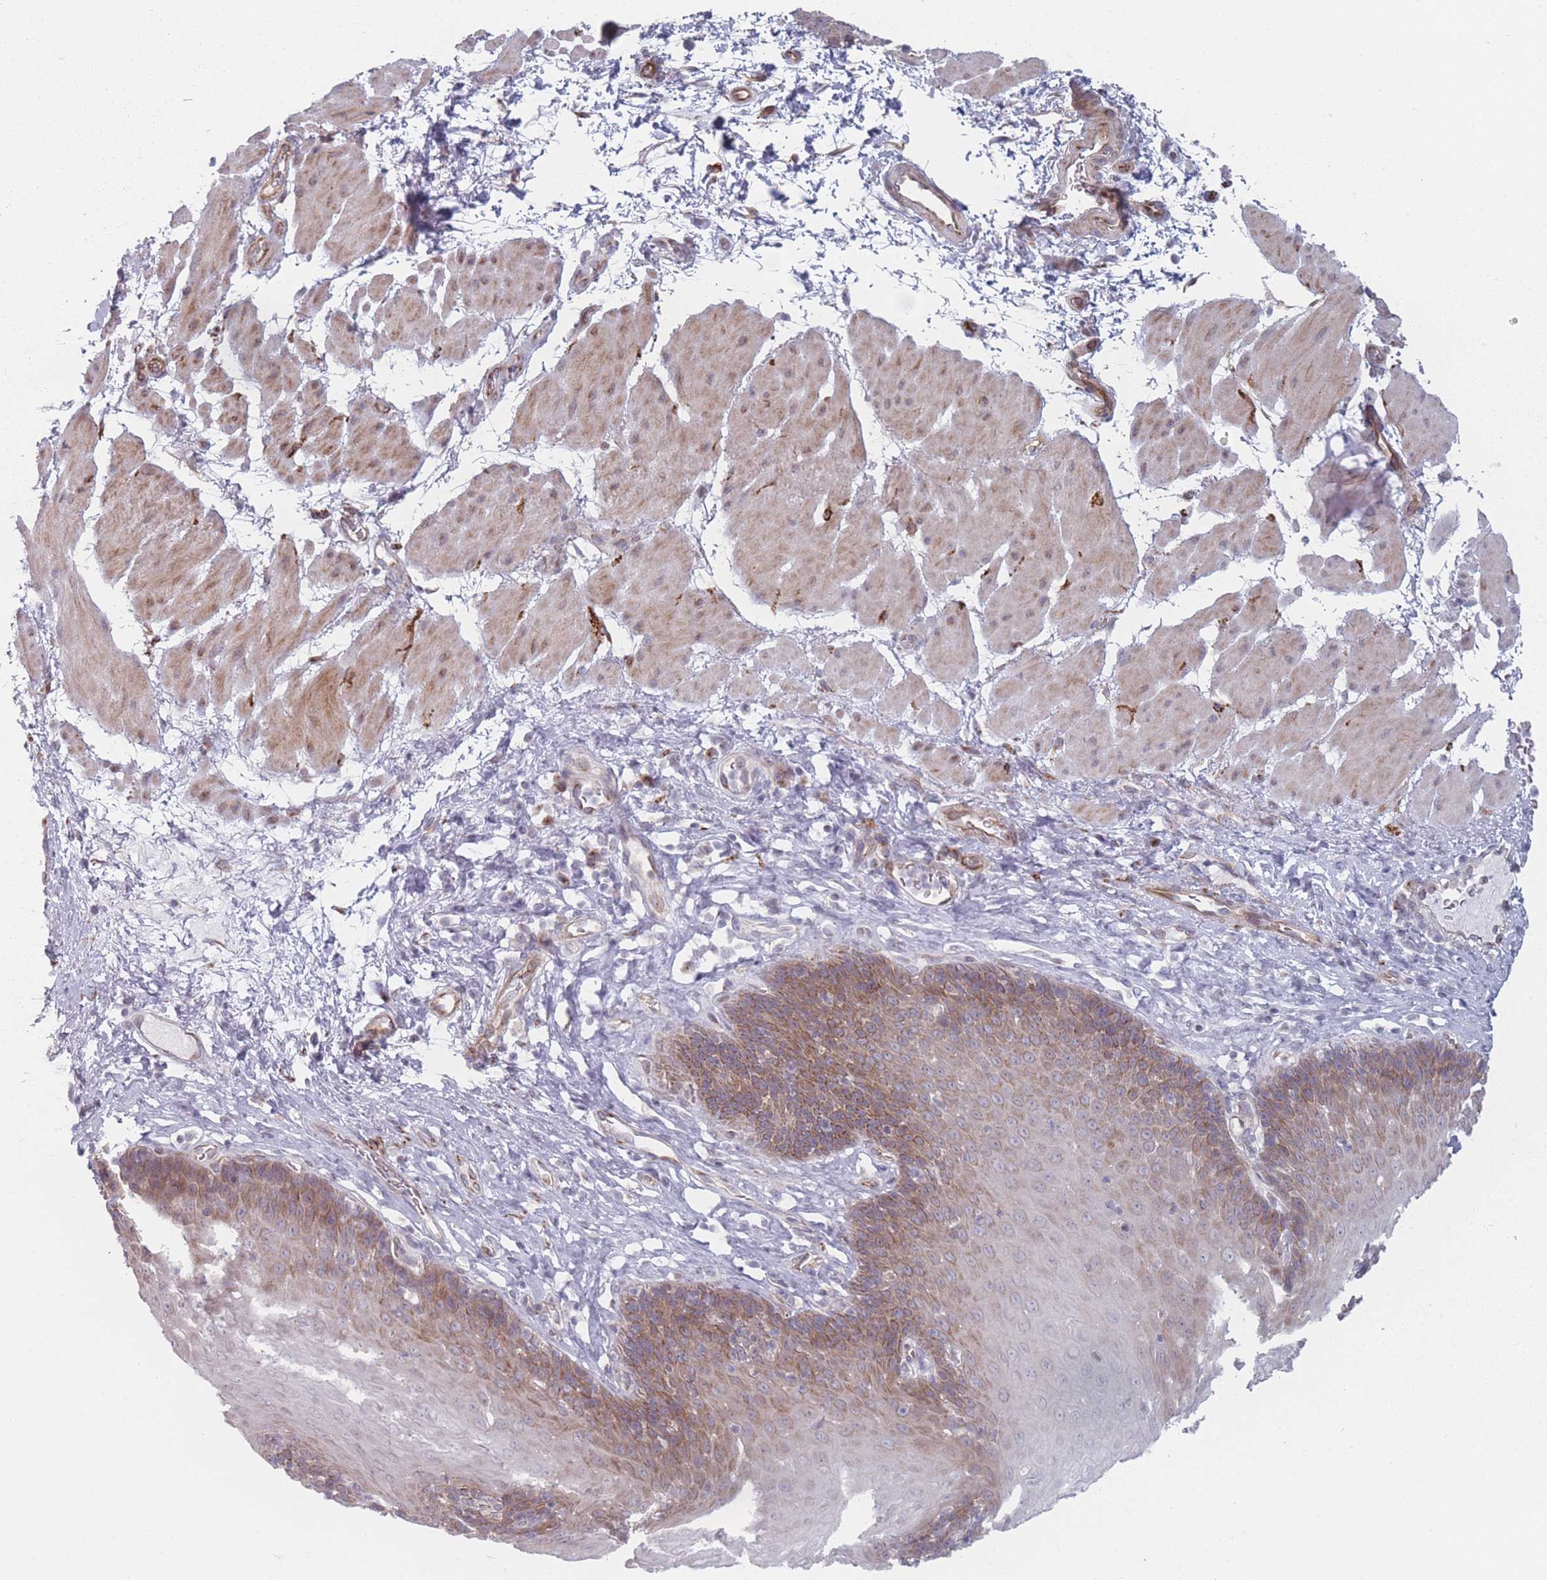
{"staining": {"intensity": "moderate", "quantity": "25%-75%", "location": "cytoplasmic/membranous"}, "tissue": "esophagus", "cell_type": "Squamous epithelial cells", "image_type": "normal", "snomed": [{"axis": "morphology", "description": "Normal tissue, NOS"}, {"axis": "topography", "description": "Esophagus"}], "caption": "The image displays staining of unremarkable esophagus, revealing moderate cytoplasmic/membranous protein expression (brown color) within squamous epithelial cells.", "gene": "RNF4", "patient": {"sex": "female", "age": 66}}